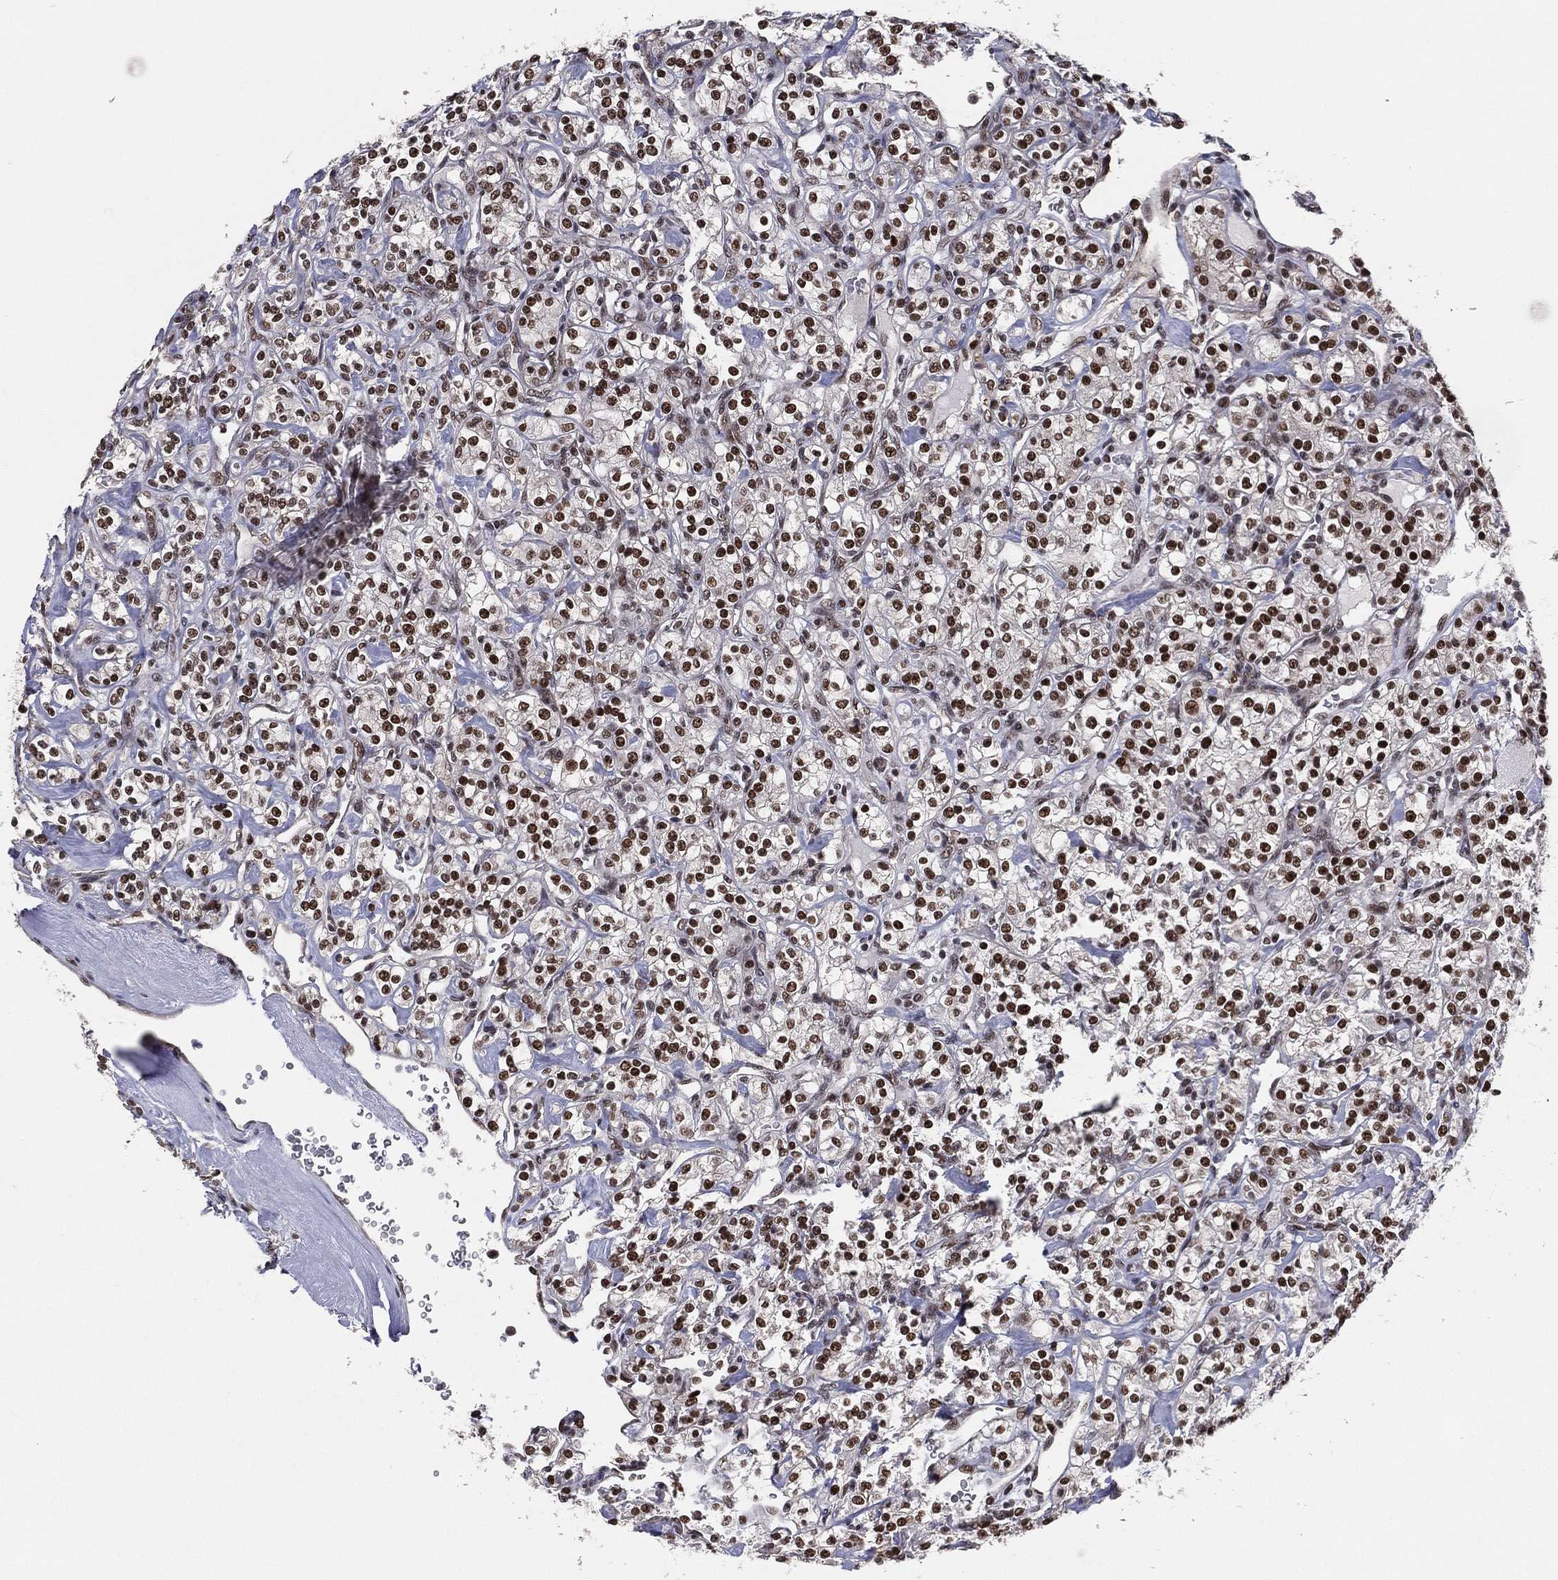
{"staining": {"intensity": "strong", "quantity": "25%-75%", "location": "nuclear"}, "tissue": "renal cancer", "cell_type": "Tumor cells", "image_type": "cancer", "snomed": [{"axis": "morphology", "description": "Adenocarcinoma, NOS"}, {"axis": "topography", "description": "Kidney"}], "caption": "Immunohistochemistry (IHC) staining of adenocarcinoma (renal), which reveals high levels of strong nuclear expression in about 25%-75% of tumor cells indicating strong nuclear protein positivity. The staining was performed using DAB (brown) for protein detection and nuclei were counterstained in hematoxylin (blue).", "gene": "GPALPP1", "patient": {"sex": "male", "age": 77}}